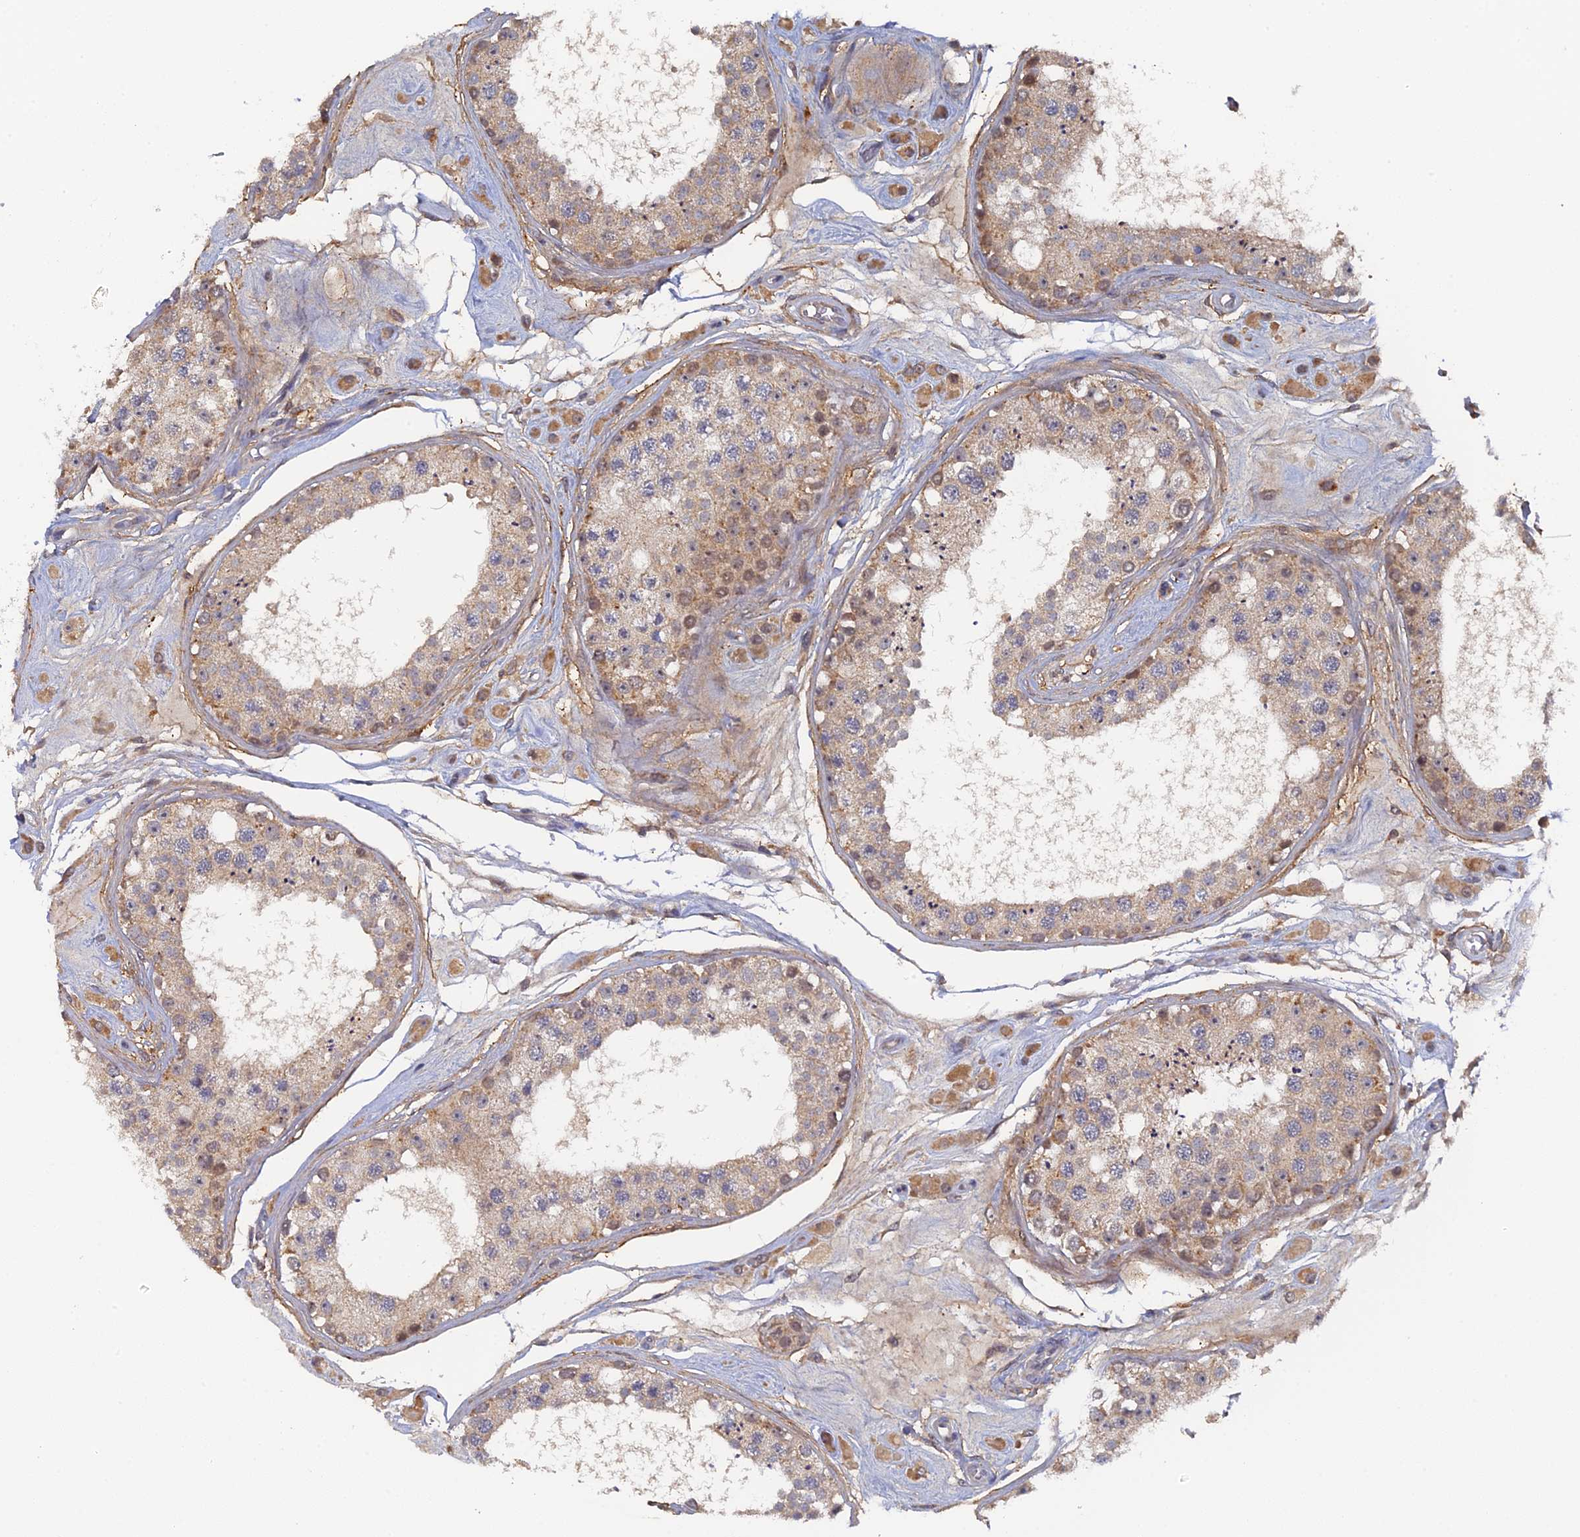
{"staining": {"intensity": "weak", "quantity": ">75%", "location": "cytoplasmic/membranous"}, "tissue": "testis", "cell_type": "Cells in seminiferous ducts", "image_type": "normal", "snomed": [{"axis": "morphology", "description": "Normal tissue, NOS"}, {"axis": "topography", "description": "Testis"}], "caption": "IHC (DAB) staining of unremarkable human testis demonstrates weak cytoplasmic/membranous protein expression in about >75% of cells in seminiferous ducts. The protein is stained brown, and the nuclei are stained in blue (DAB IHC with brightfield microscopy, high magnification).", "gene": "MIGA2", "patient": {"sex": "male", "age": 25}}